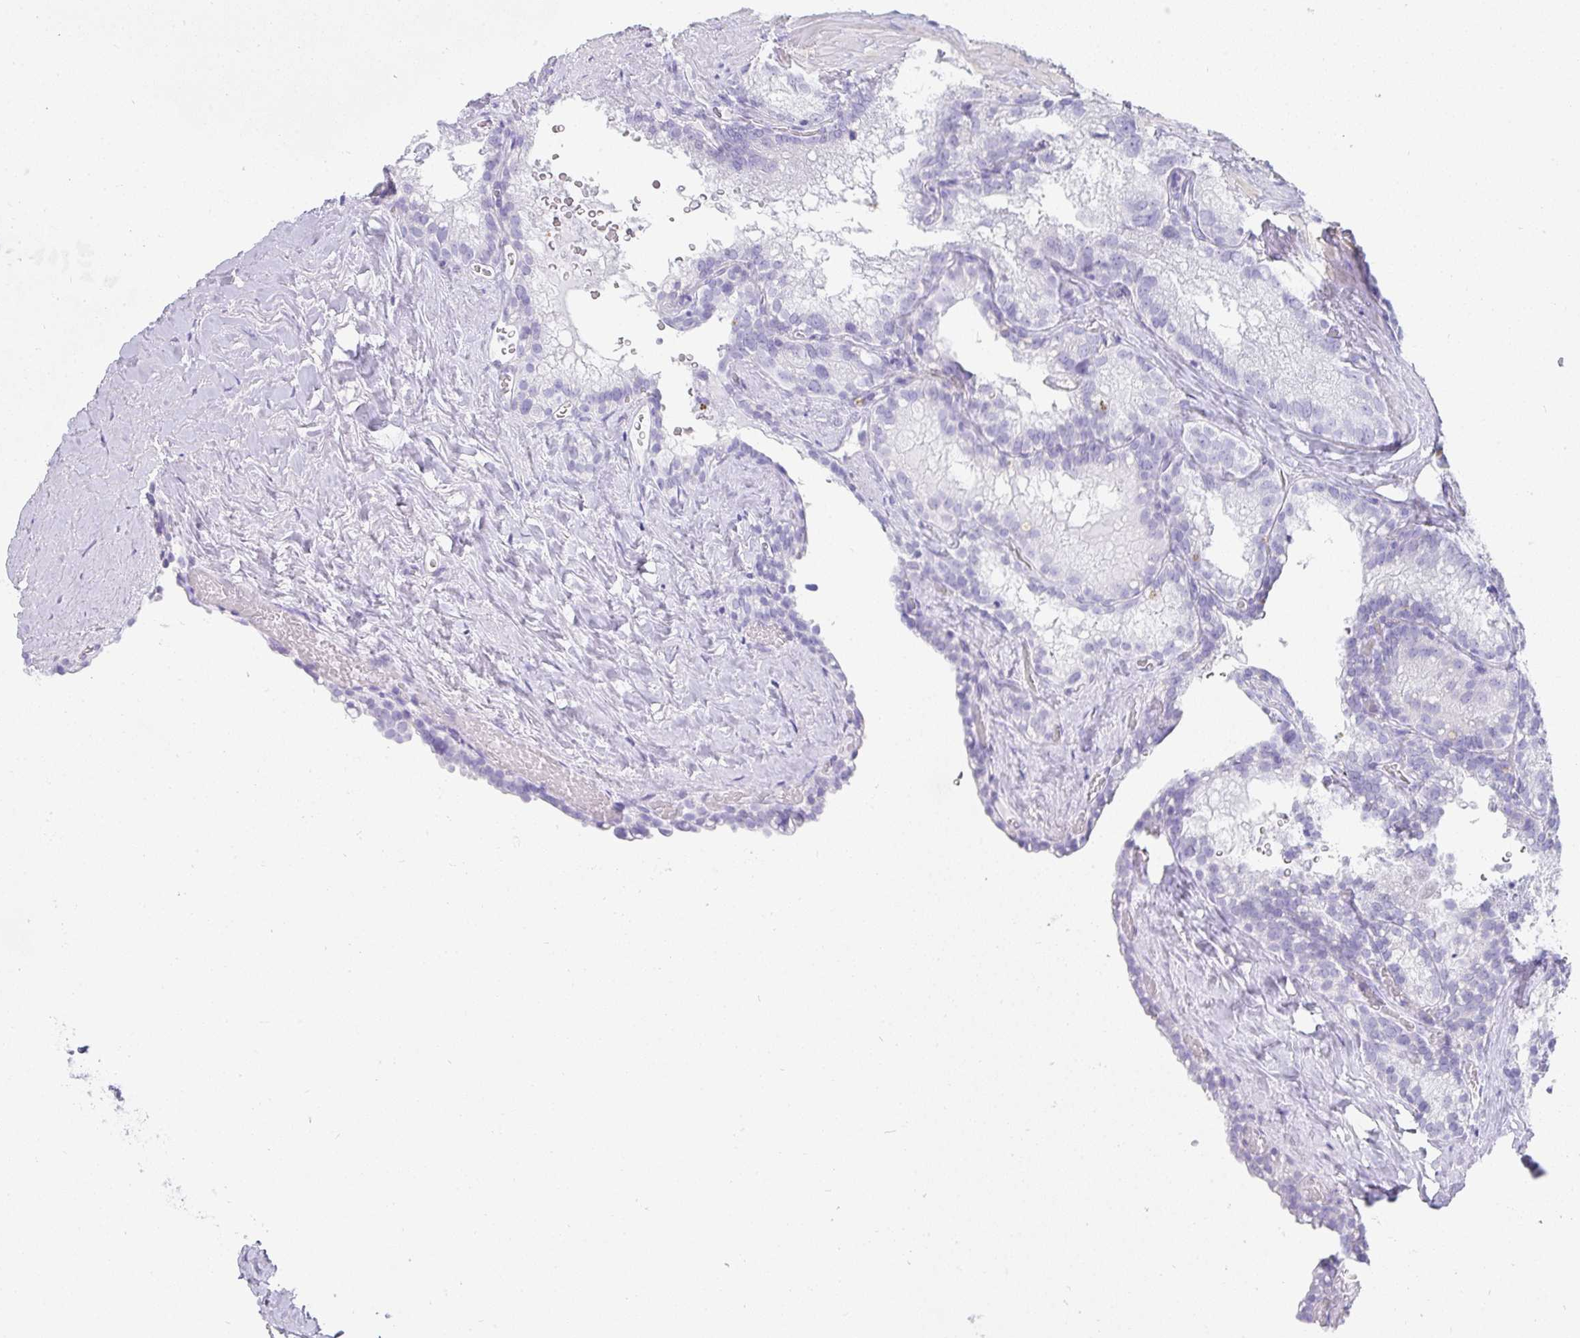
{"staining": {"intensity": "negative", "quantity": "none", "location": "none"}, "tissue": "seminal vesicle", "cell_type": "Glandular cells", "image_type": "normal", "snomed": [{"axis": "morphology", "description": "Normal tissue, NOS"}, {"axis": "topography", "description": "Seminal veicle"}], "caption": "The histopathology image demonstrates no significant positivity in glandular cells of seminal vesicle.", "gene": "PRND", "patient": {"sex": "male", "age": 47}}